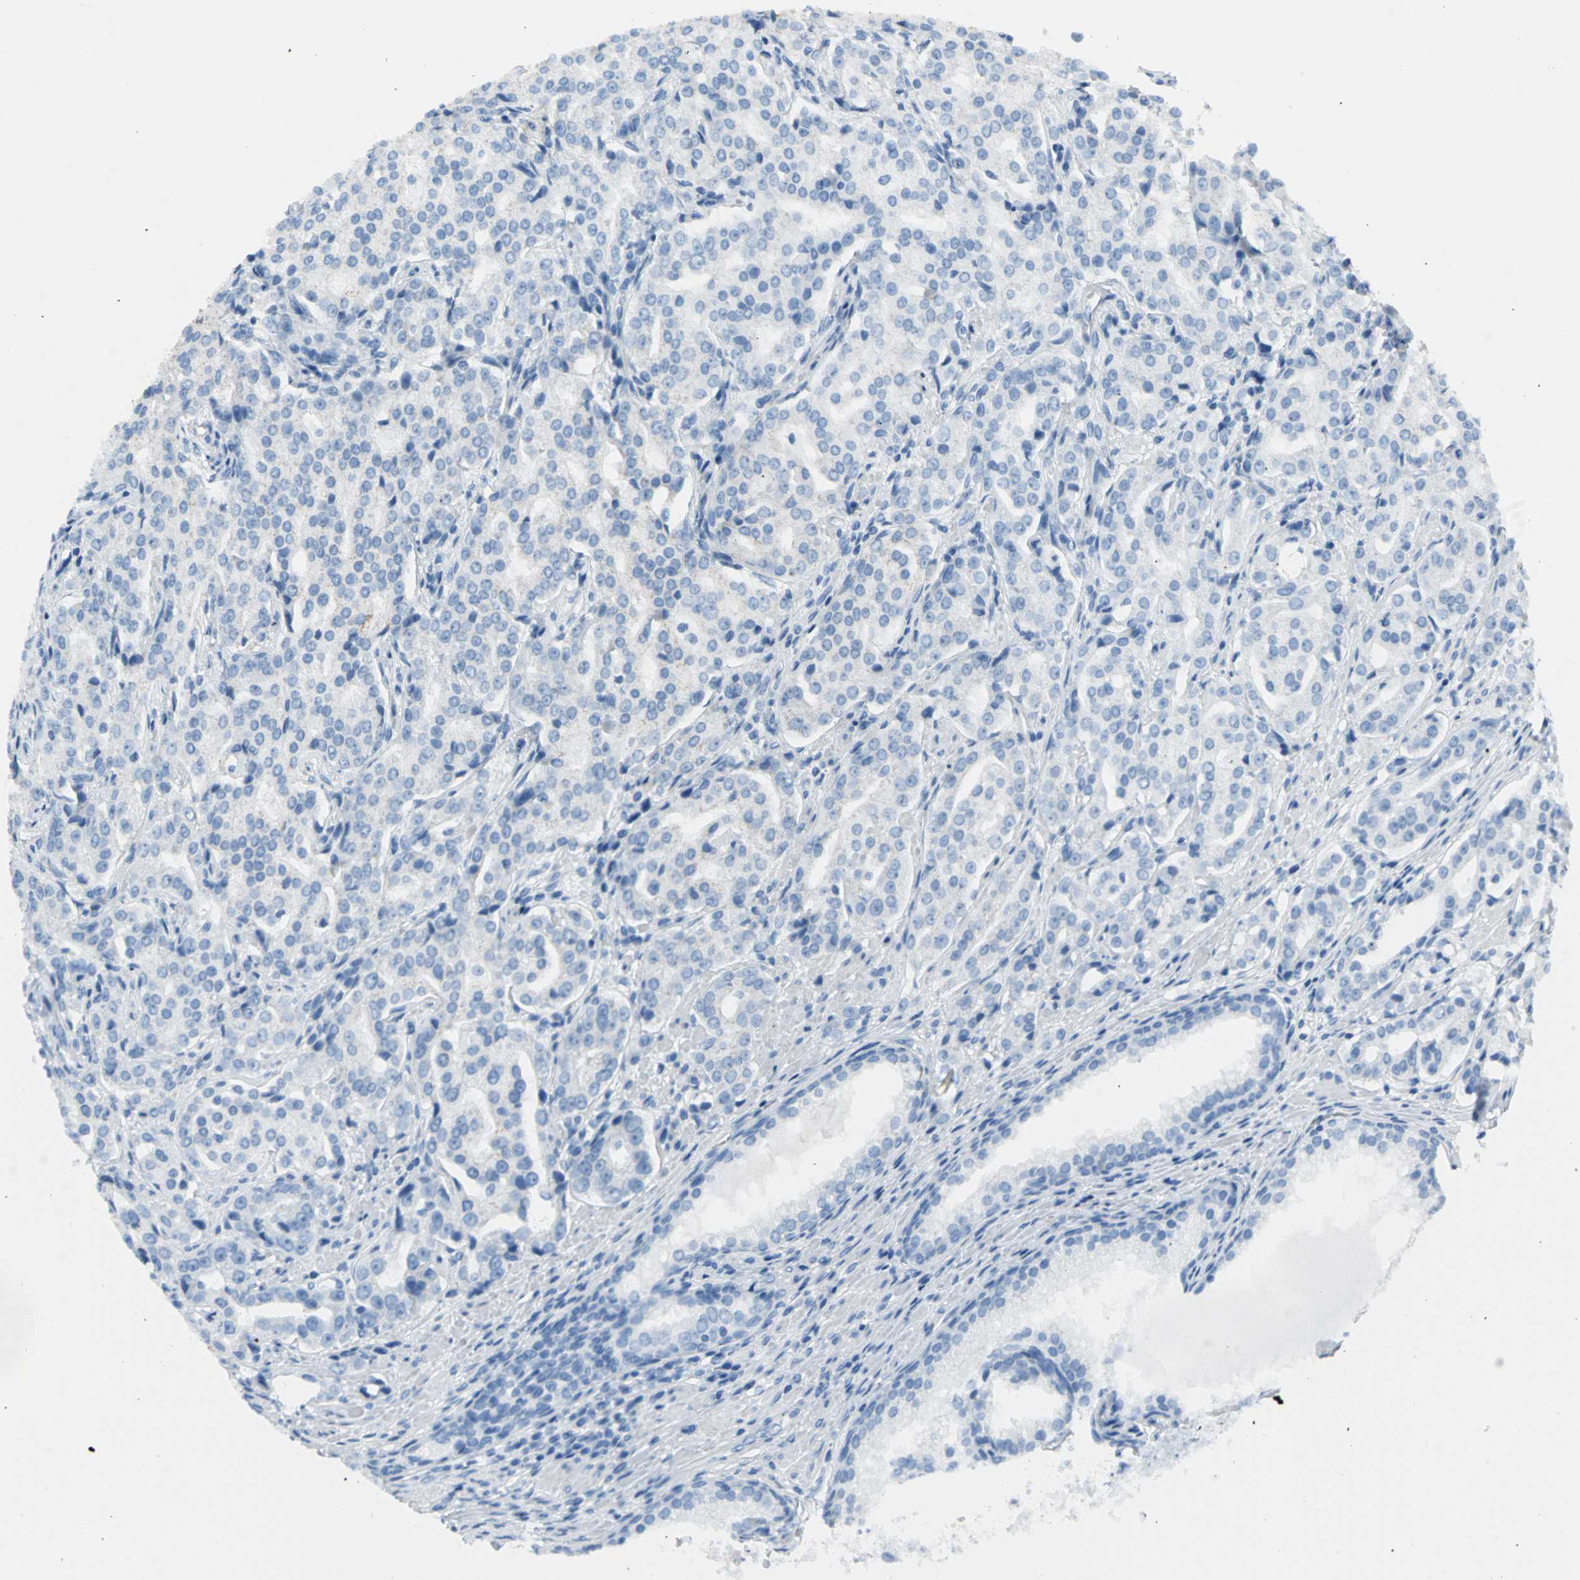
{"staining": {"intensity": "negative", "quantity": "none", "location": "none"}, "tissue": "prostate cancer", "cell_type": "Tumor cells", "image_type": "cancer", "snomed": [{"axis": "morphology", "description": "Adenocarcinoma, High grade"}, {"axis": "topography", "description": "Prostate"}], "caption": "This is an immunohistochemistry image of human adenocarcinoma (high-grade) (prostate). There is no positivity in tumor cells.", "gene": "MCM3", "patient": {"sex": "male", "age": 72}}